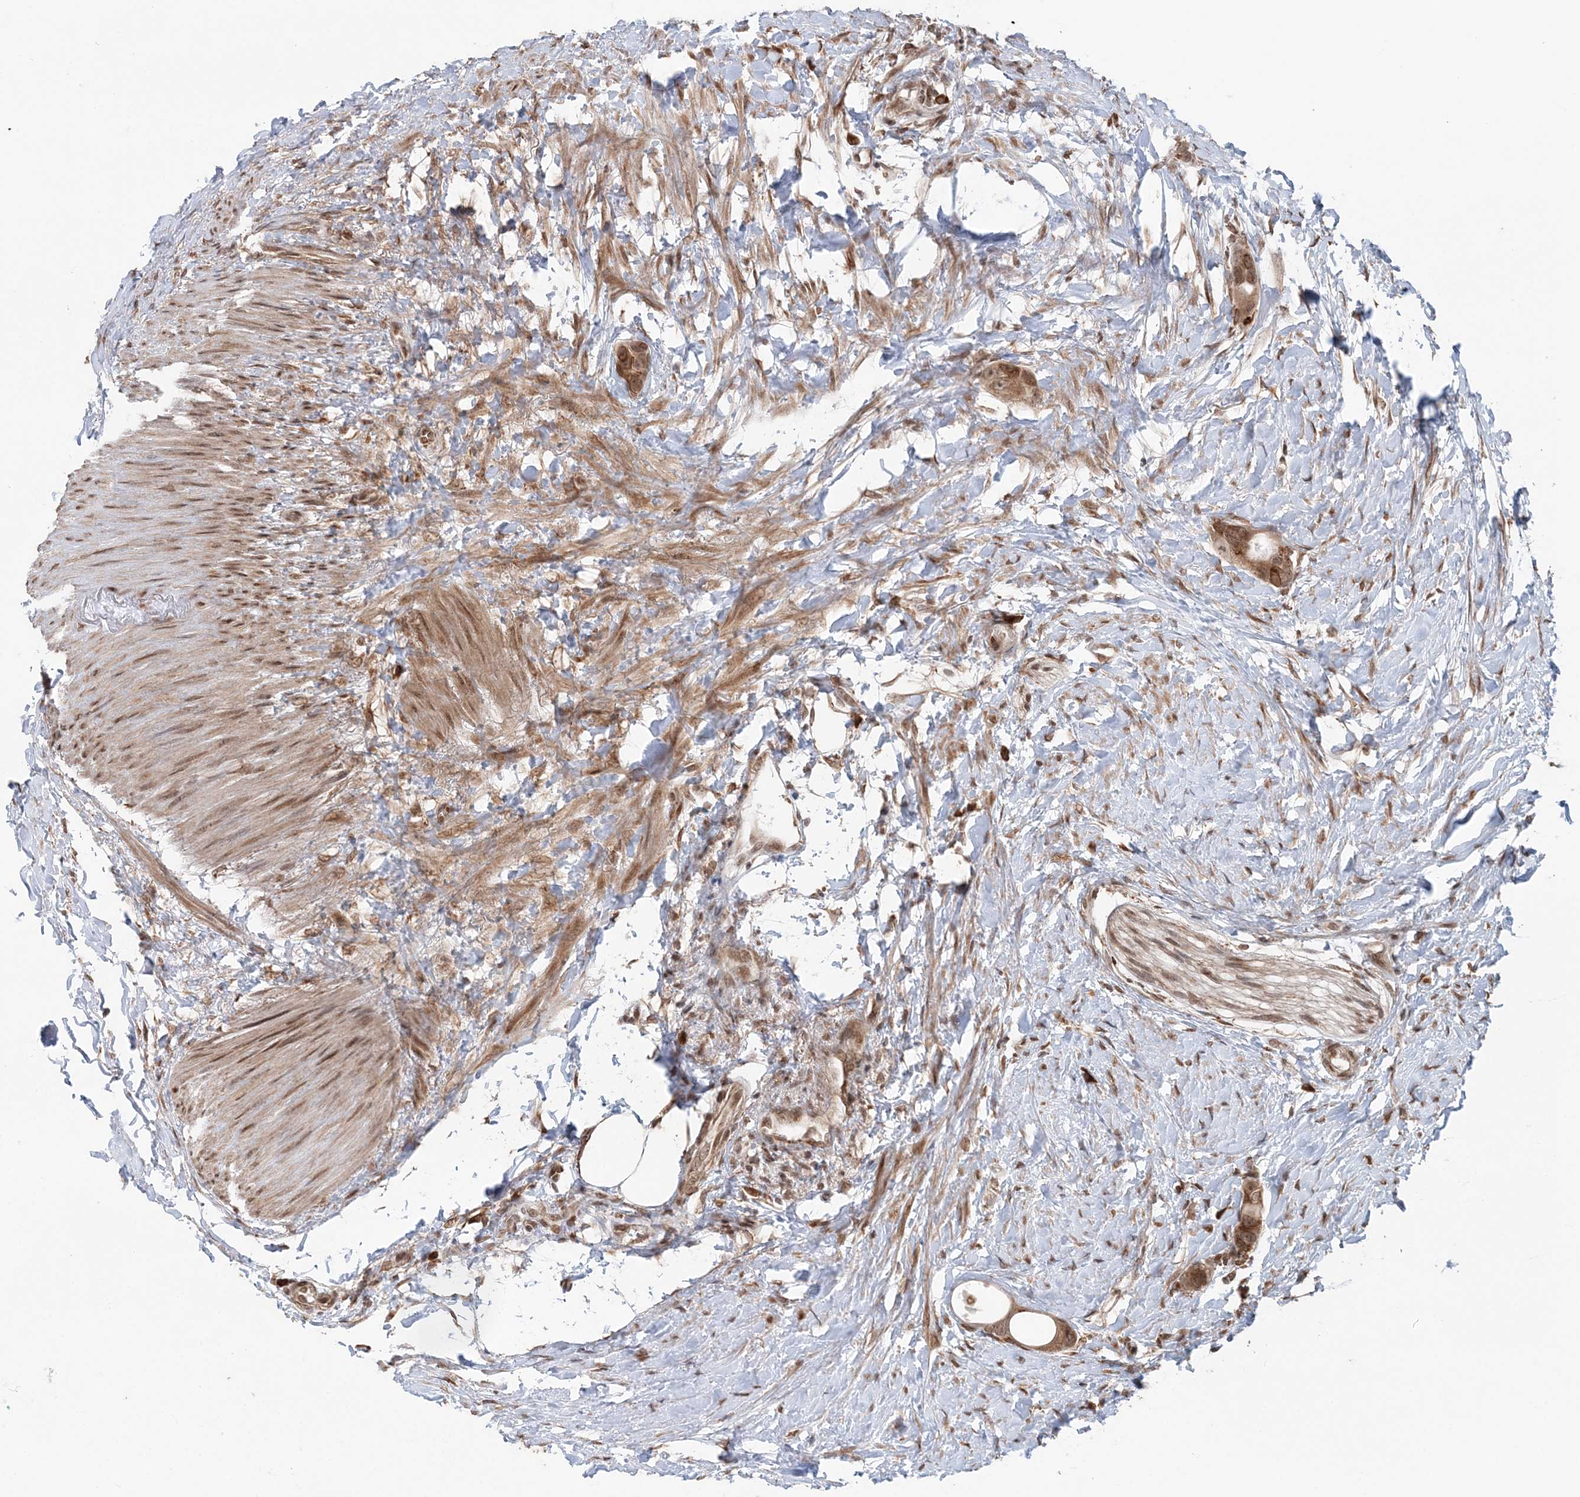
{"staining": {"intensity": "moderate", "quantity": ">75%", "location": "cytoplasmic/membranous,nuclear"}, "tissue": "colorectal cancer", "cell_type": "Tumor cells", "image_type": "cancer", "snomed": [{"axis": "morphology", "description": "Adenocarcinoma, NOS"}, {"axis": "topography", "description": "Rectum"}], "caption": "Colorectal cancer was stained to show a protein in brown. There is medium levels of moderate cytoplasmic/membranous and nuclear positivity in approximately >75% of tumor cells. (DAB (3,3'-diaminobenzidine) IHC, brown staining for protein, blue staining for nuclei).", "gene": "TMED10", "patient": {"sex": "male", "age": 51}}